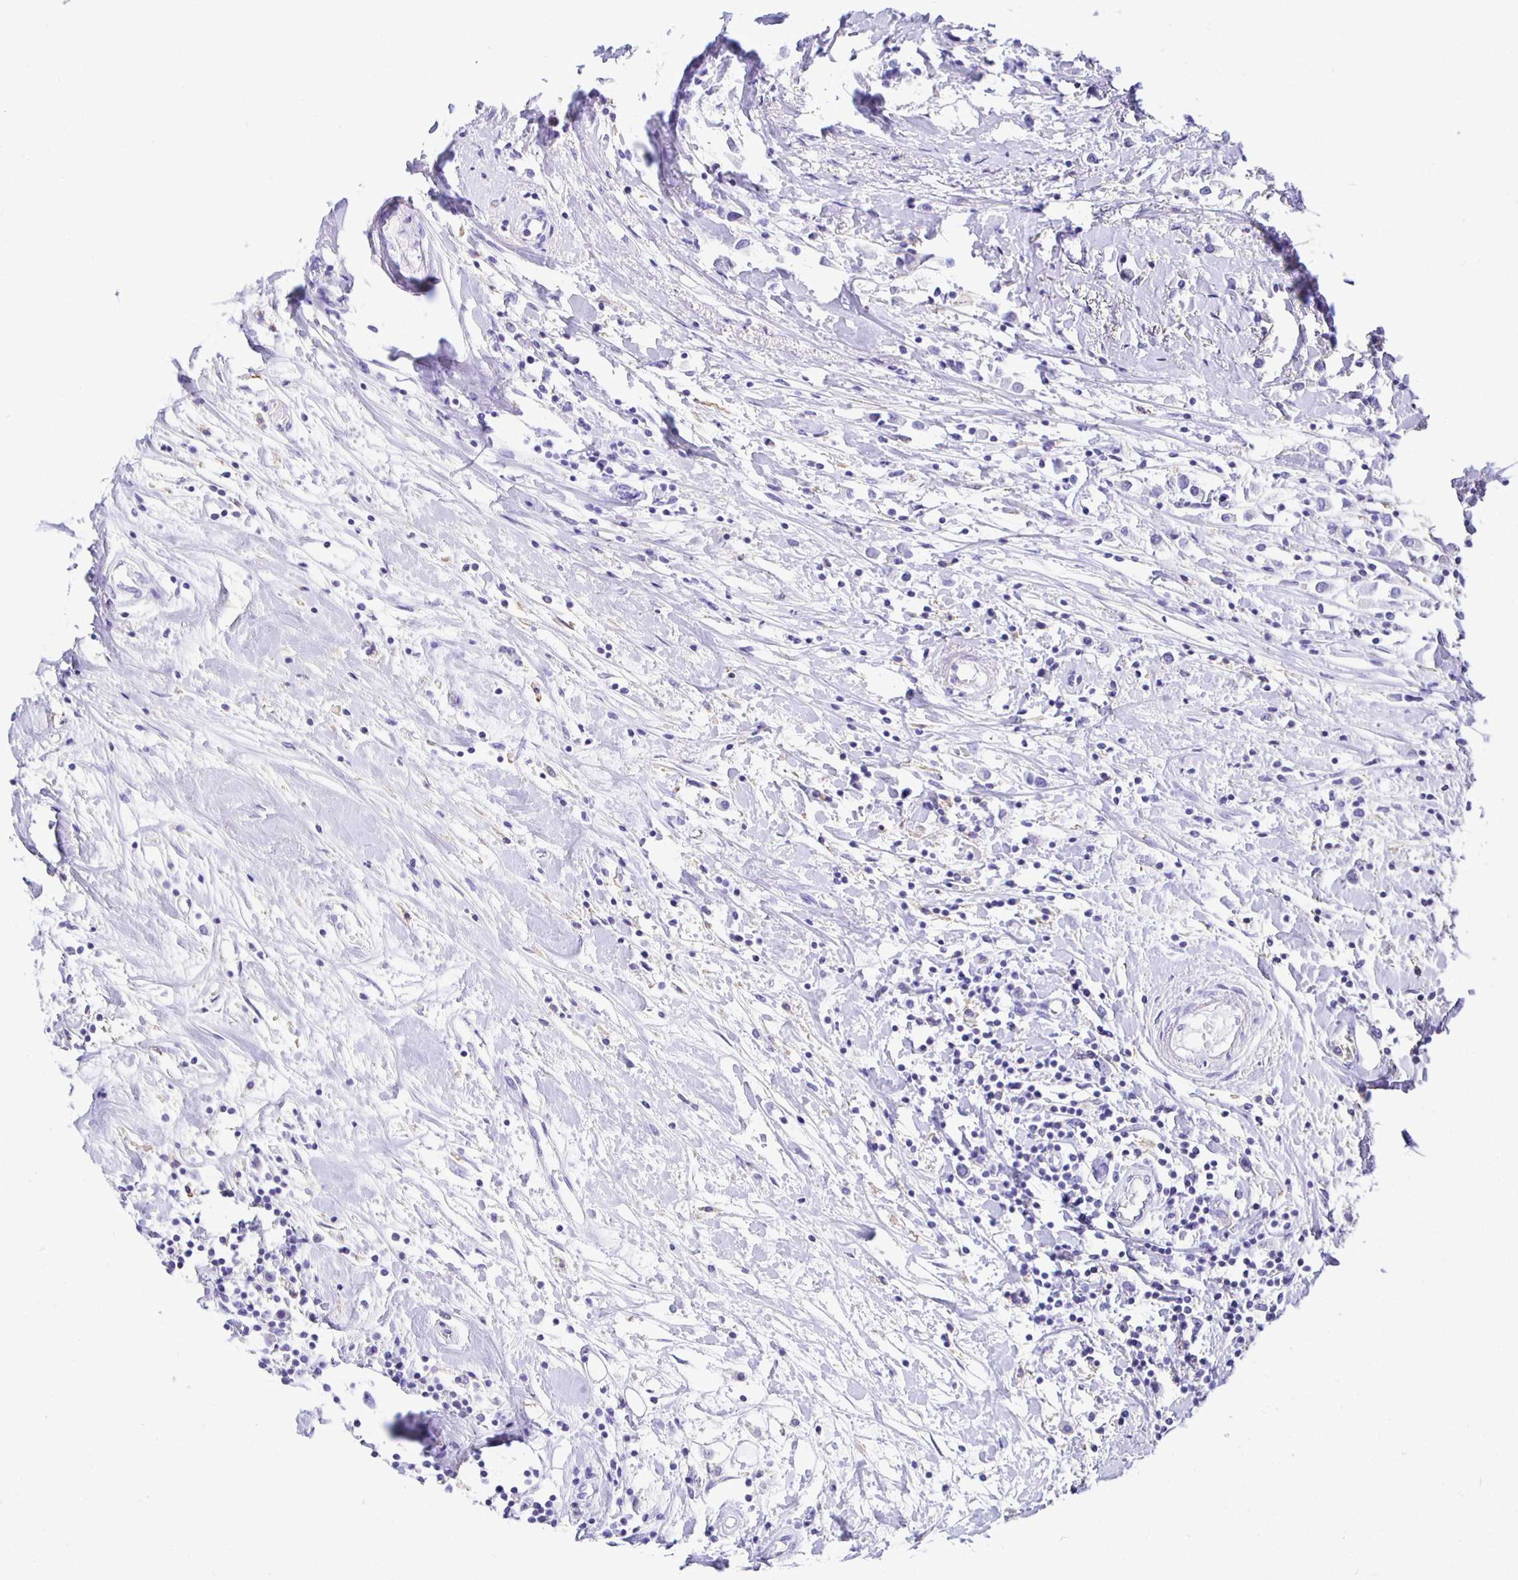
{"staining": {"intensity": "negative", "quantity": "none", "location": "none"}, "tissue": "breast cancer", "cell_type": "Tumor cells", "image_type": "cancer", "snomed": [{"axis": "morphology", "description": "Duct carcinoma"}, {"axis": "topography", "description": "Breast"}], "caption": "There is no significant staining in tumor cells of breast cancer (intraductal carcinoma).", "gene": "UMOD", "patient": {"sex": "female", "age": 61}}